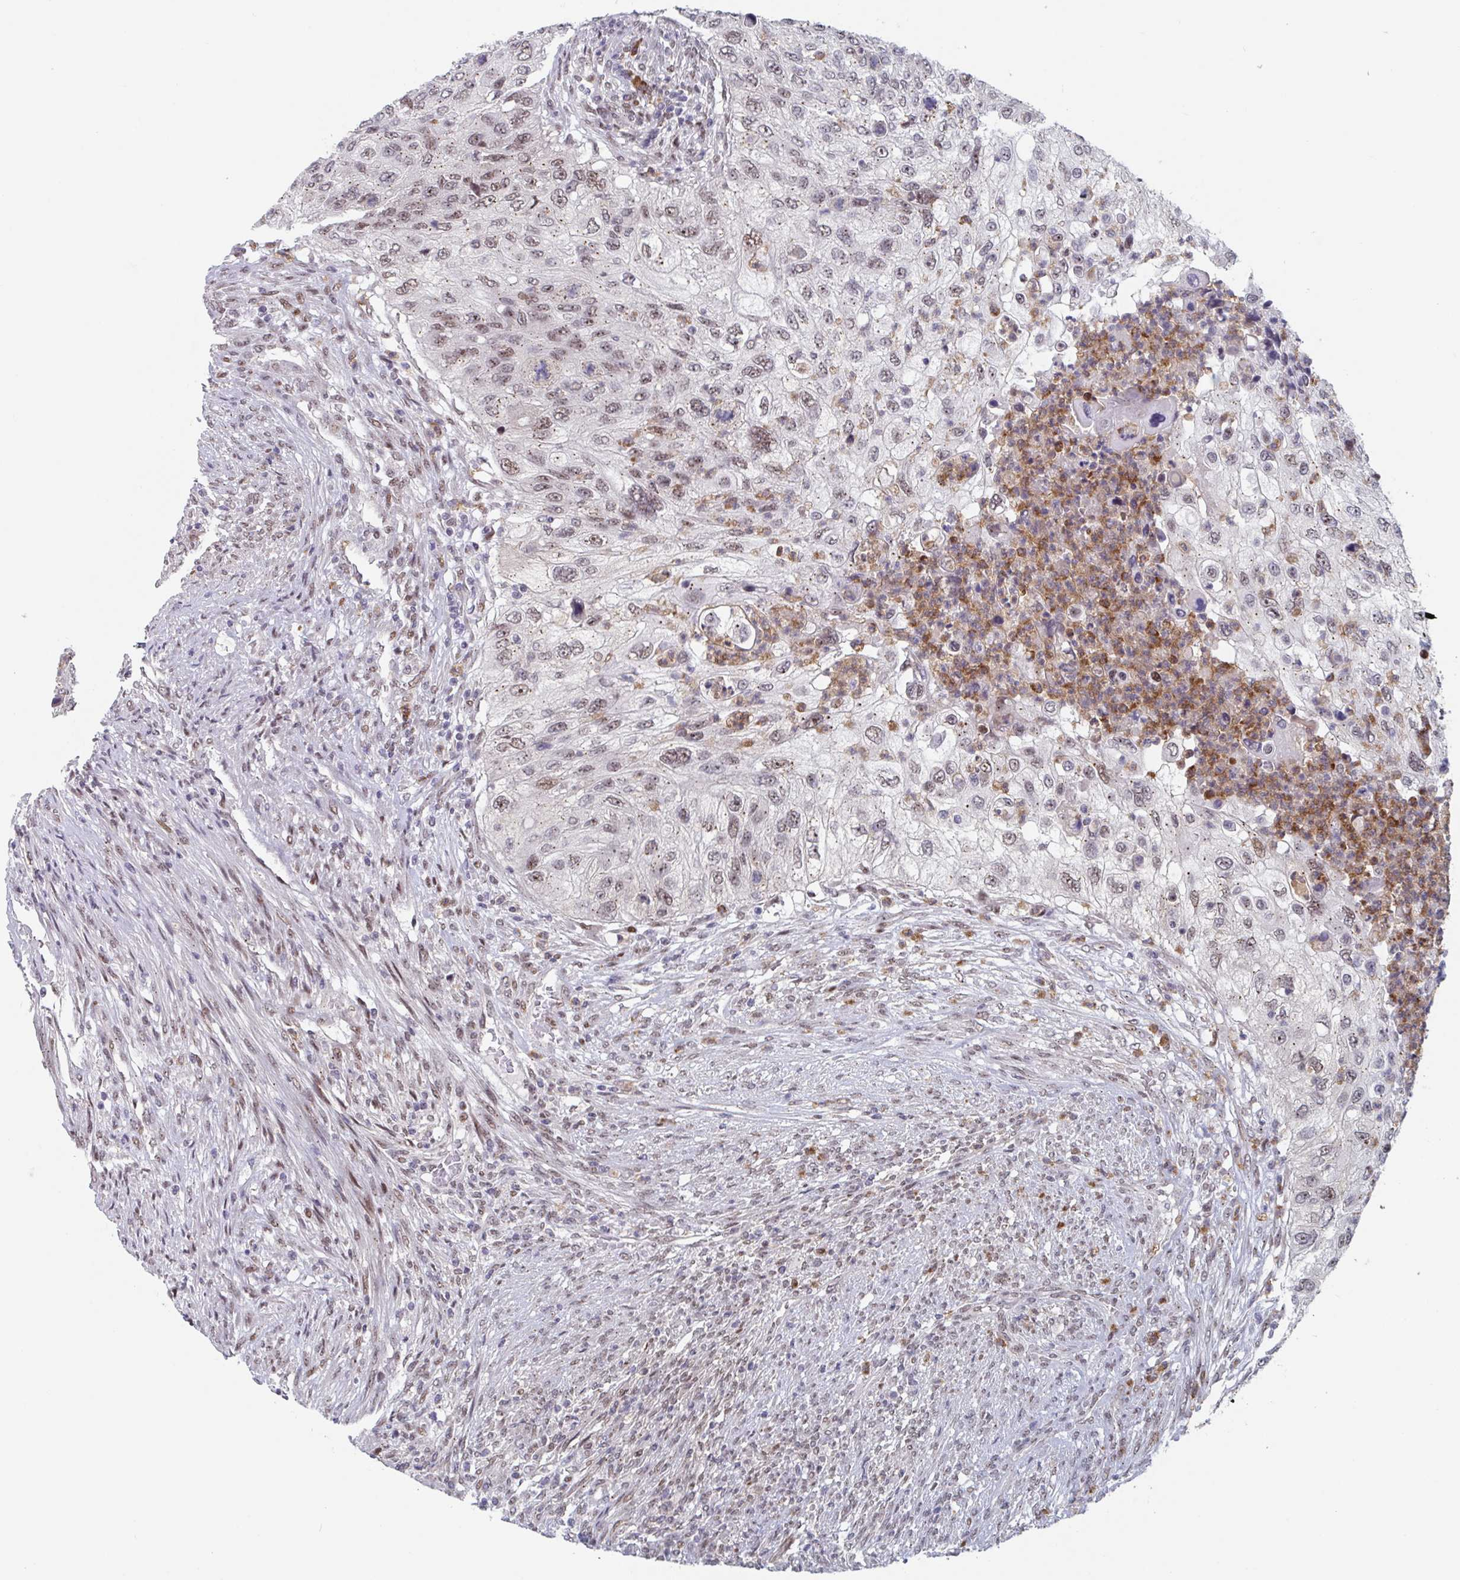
{"staining": {"intensity": "moderate", "quantity": "25%-75%", "location": "nuclear"}, "tissue": "urothelial cancer", "cell_type": "Tumor cells", "image_type": "cancer", "snomed": [{"axis": "morphology", "description": "Urothelial carcinoma, High grade"}, {"axis": "topography", "description": "Urinary bladder"}], "caption": "Protein expression by IHC demonstrates moderate nuclear staining in approximately 25%-75% of tumor cells in high-grade urothelial carcinoma. Using DAB (3,3'-diaminobenzidine) (brown) and hematoxylin (blue) stains, captured at high magnification using brightfield microscopy.", "gene": "RNF212", "patient": {"sex": "female", "age": 60}}